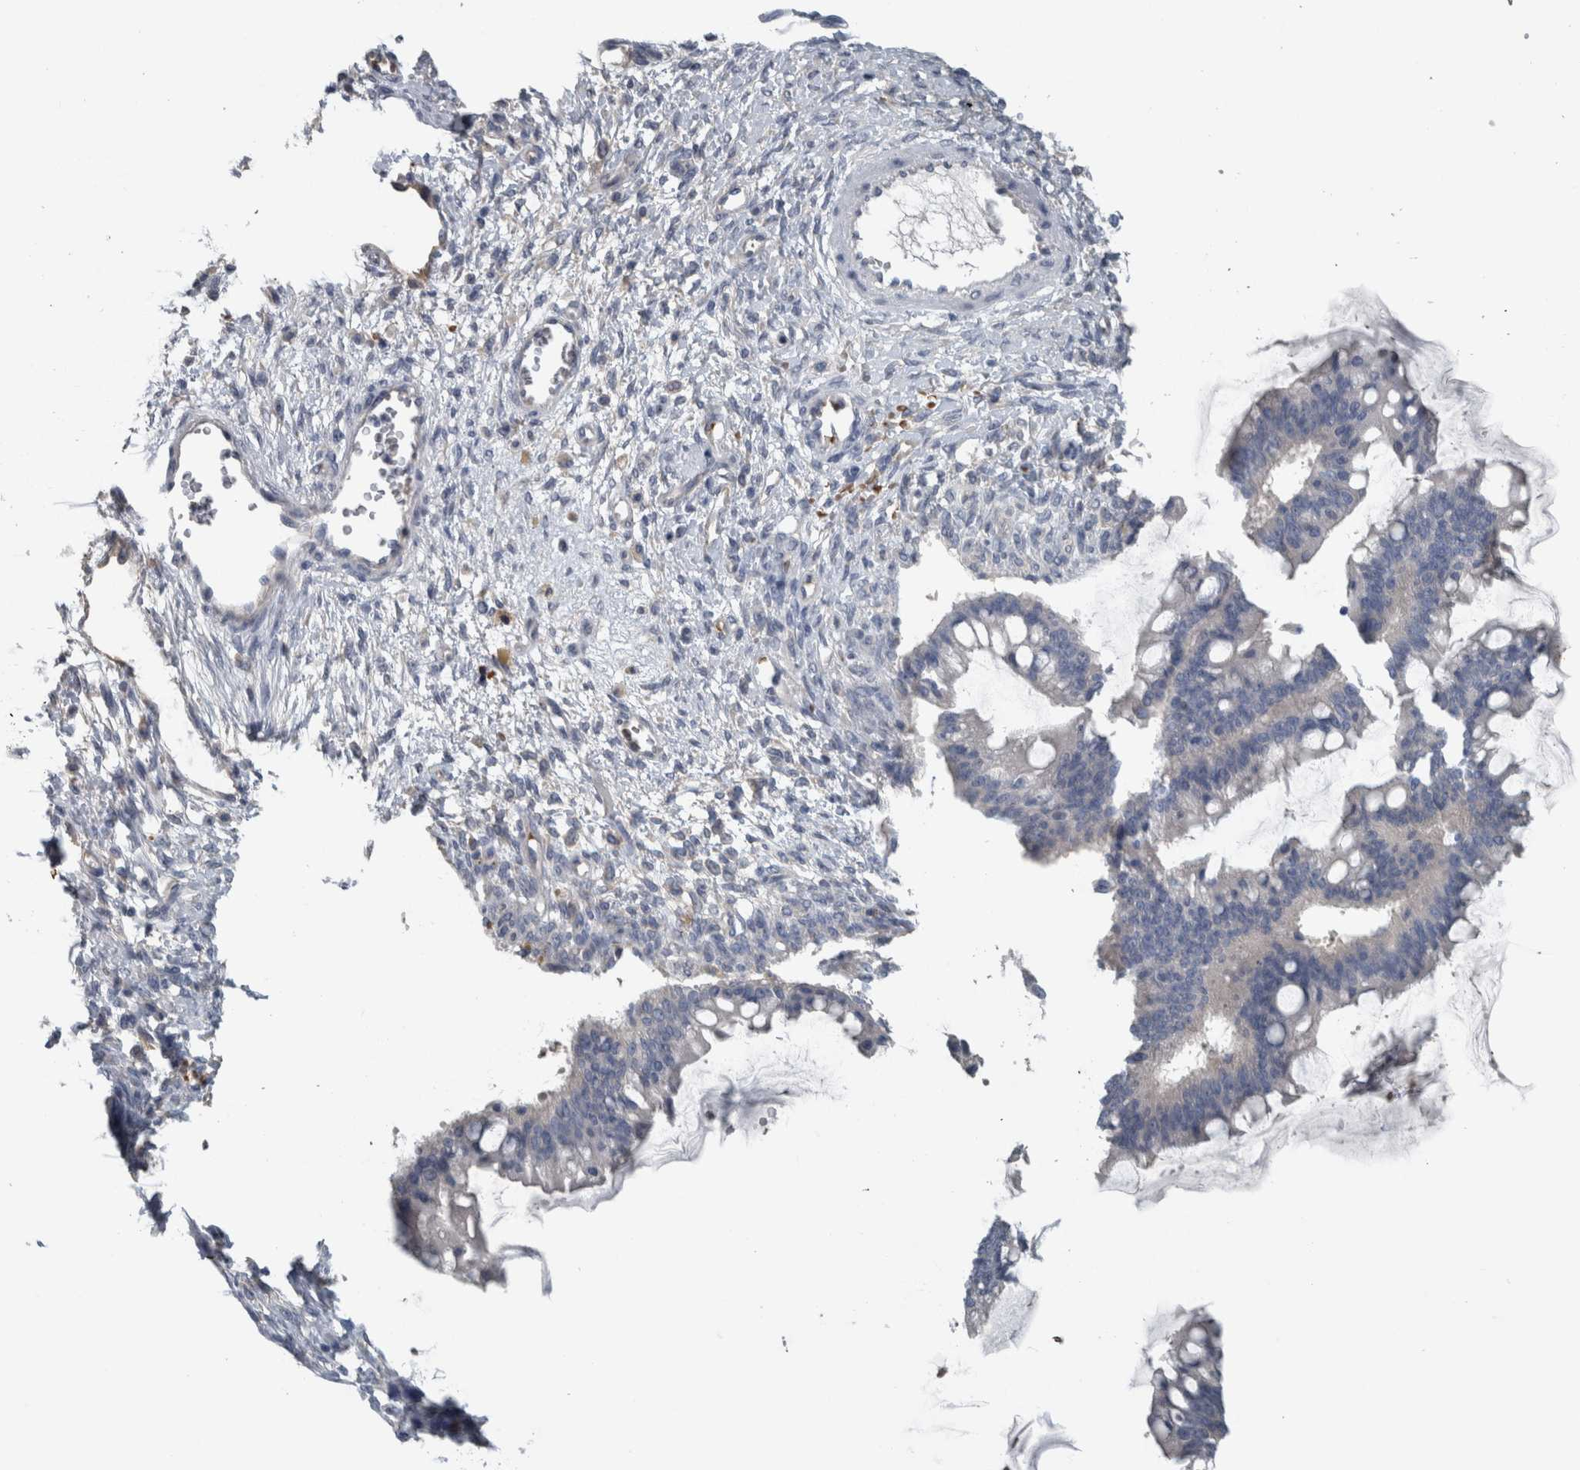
{"staining": {"intensity": "negative", "quantity": "none", "location": "none"}, "tissue": "ovarian cancer", "cell_type": "Tumor cells", "image_type": "cancer", "snomed": [{"axis": "morphology", "description": "Cystadenocarcinoma, mucinous, NOS"}, {"axis": "topography", "description": "Ovary"}], "caption": "An immunohistochemistry (IHC) photomicrograph of ovarian mucinous cystadenocarcinoma is shown. There is no staining in tumor cells of ovarian mucinous cystadenocarcinoma.", "gene": "SH3GL2", "patient": {"sex": "female", "age": 73}}